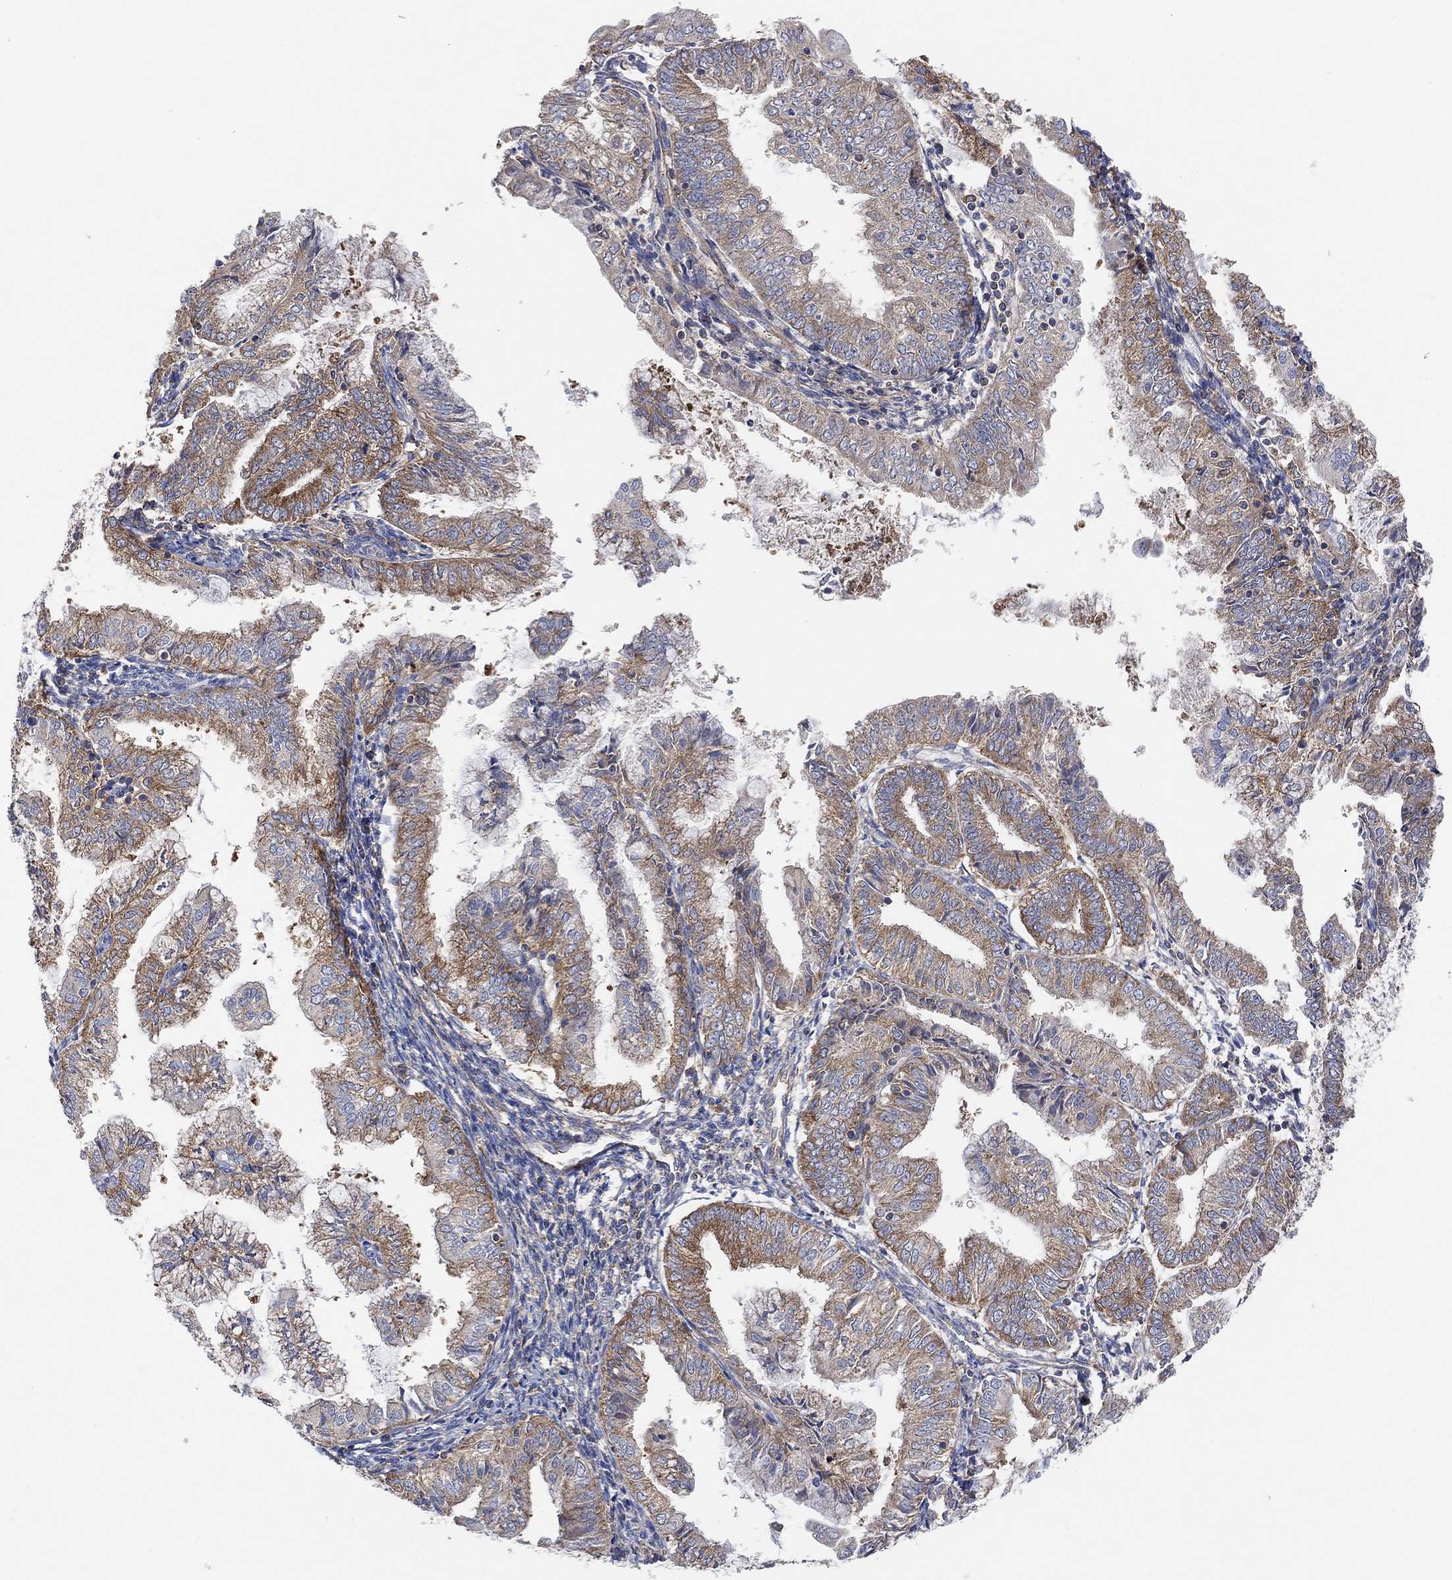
{"staining": {"intensity": "moderate", "quantity": "25%-75%", "location": "cytoplasmic/membranous"}, "tissue": "endometrial cancer", "cell_type": "Tumor cells", "image_type": "cancer", "snomed": [{"axis": "morphology", "description": "Adenocarcinoma, NOS"}, {"axis": "topography", "description": "Endometrium"}], "caption": "A brown stain shows moderate cytoplasmic/membranous positivity of a protein in human endometrial adenocarcinoma tumor cells. (Brightfield microscopy of DAB IHC at high magnification).", "gene": "BLOC1S3", "patient": {"sex": "female", "age": 56}}